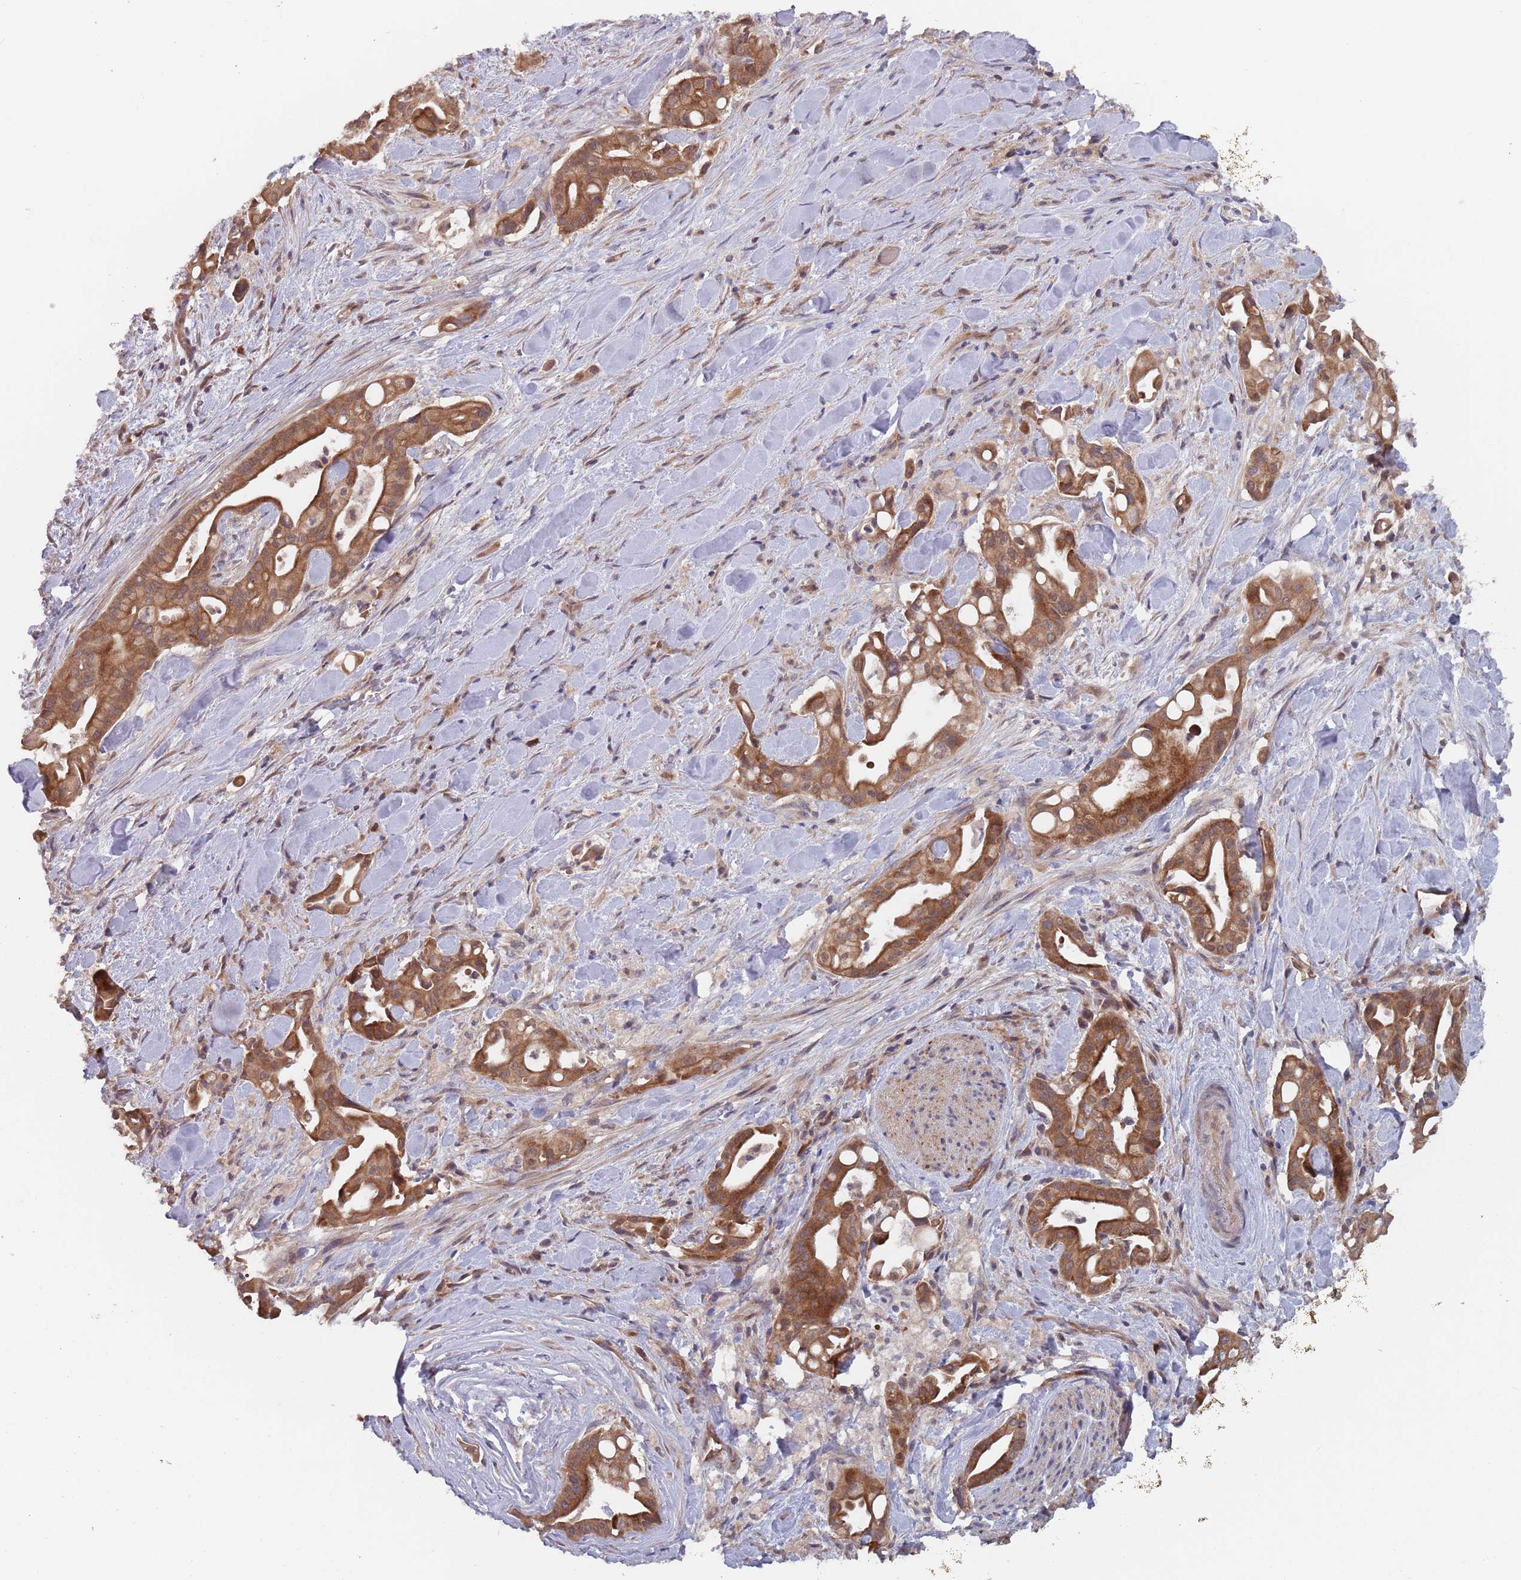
{"staining": {"intensity": "moderate", "quantity": ">75%", "location": "cytoplasmic/membranous,nuclear"}, "tissue": "liver cancer", "cell_type": "Tumor cells", "image_type": "cancer", "snomed": [{"axis": "morphology", "description": "Cholangiocarcinoma"}, {"axis": "topography", "description": "Liver"}], "caption": "Moderate cytoplasmic/membranous and nuclear staining for a protein is present in approximately >75% of tumor cells of cholangiocarcinoma (liver) using immunohistochemistry (IHC).", "gene": "ZNF140", "patient": {"sex": "female", "age": 68}}